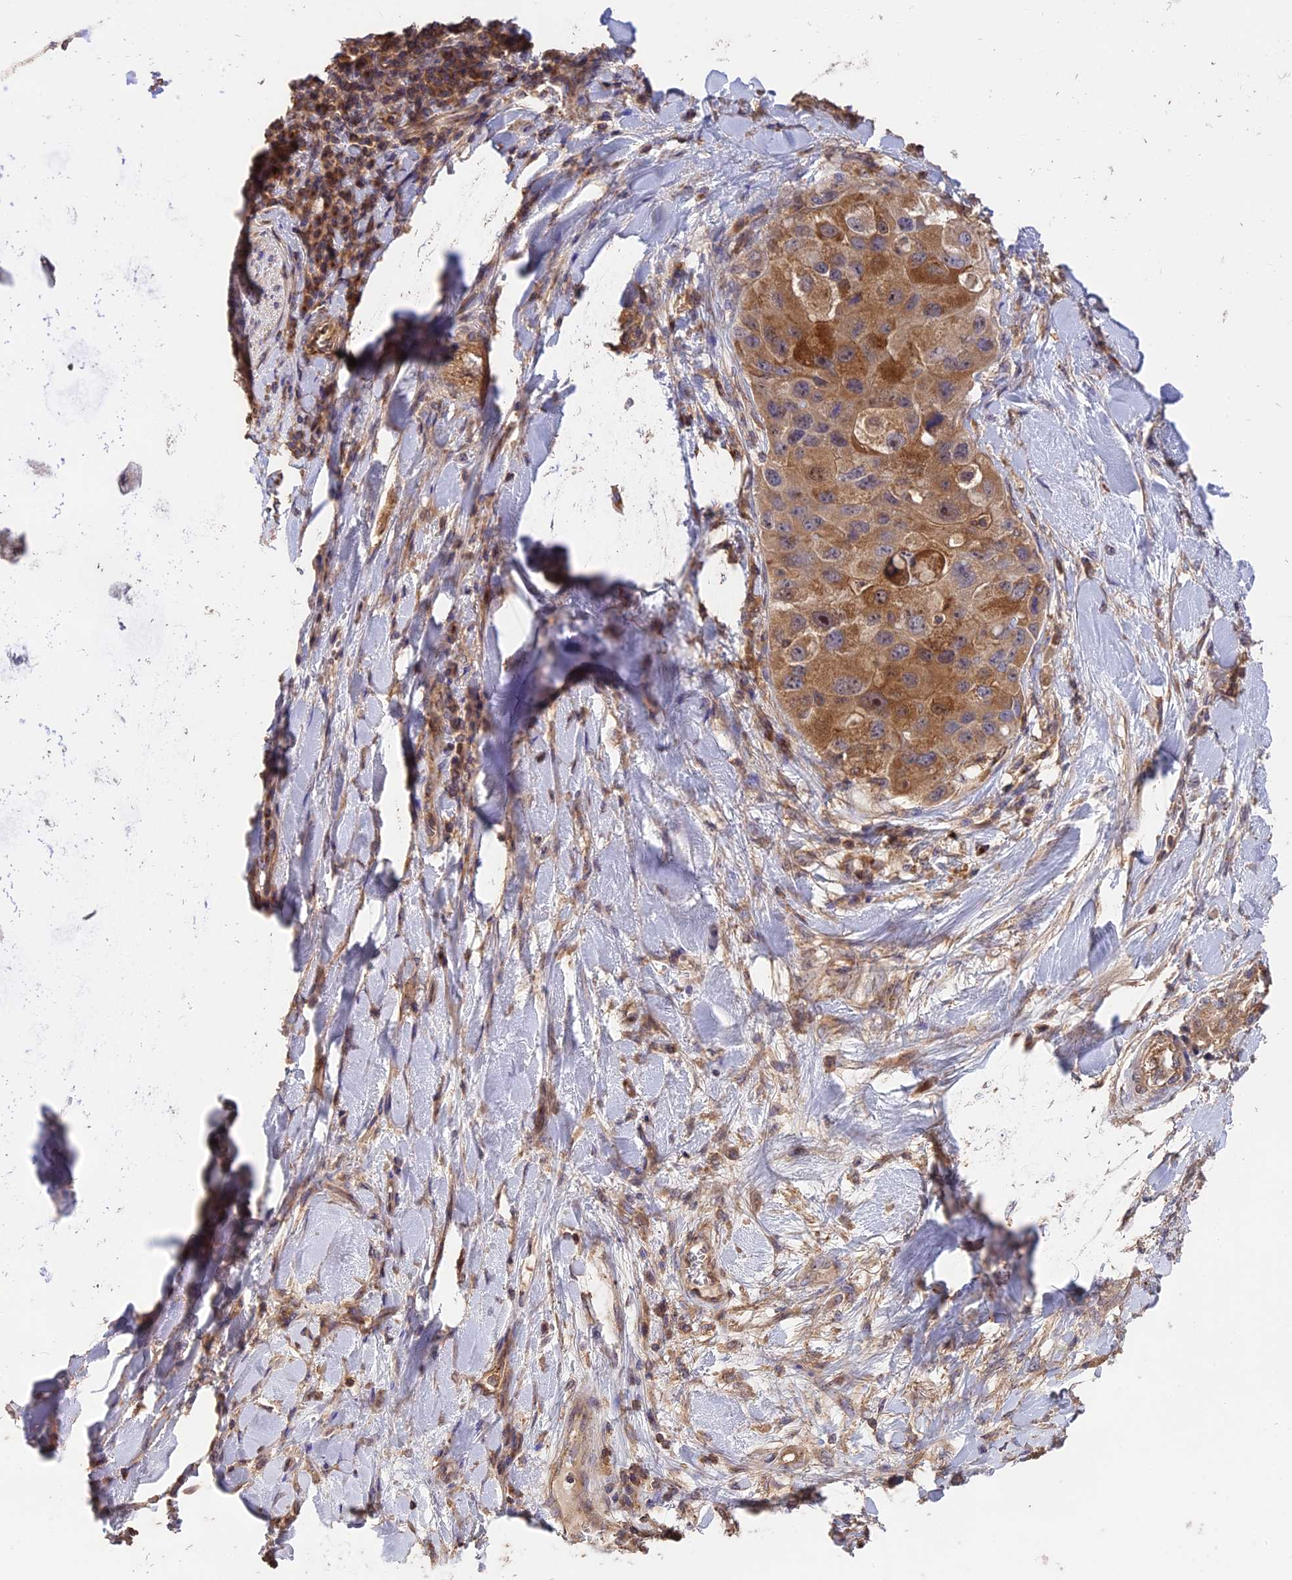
{"staining": {"intensity": "moderate", "quantity": ">75%", "location": "cytoplasmic/membranous"}, "tissue": "lung cancer", "cell_type": "Tumor cells", "image_type": "cancer", "snomed": [{"axis": "morphology", "description": "Adenocarcinoma, NOS"}, {"axis": "topography", "description": "Lung"}], "caption": "The micrograph shows a brown stain indicating the presence of a protein in the cytoplasmic/membranous of tumor cells in lung adenocarcinoma. (brown staining indicates protein expression, while blue staining denotes nuclei).", "gene": "NUDT8", "patient": {"sex": "female", "age": 54}}